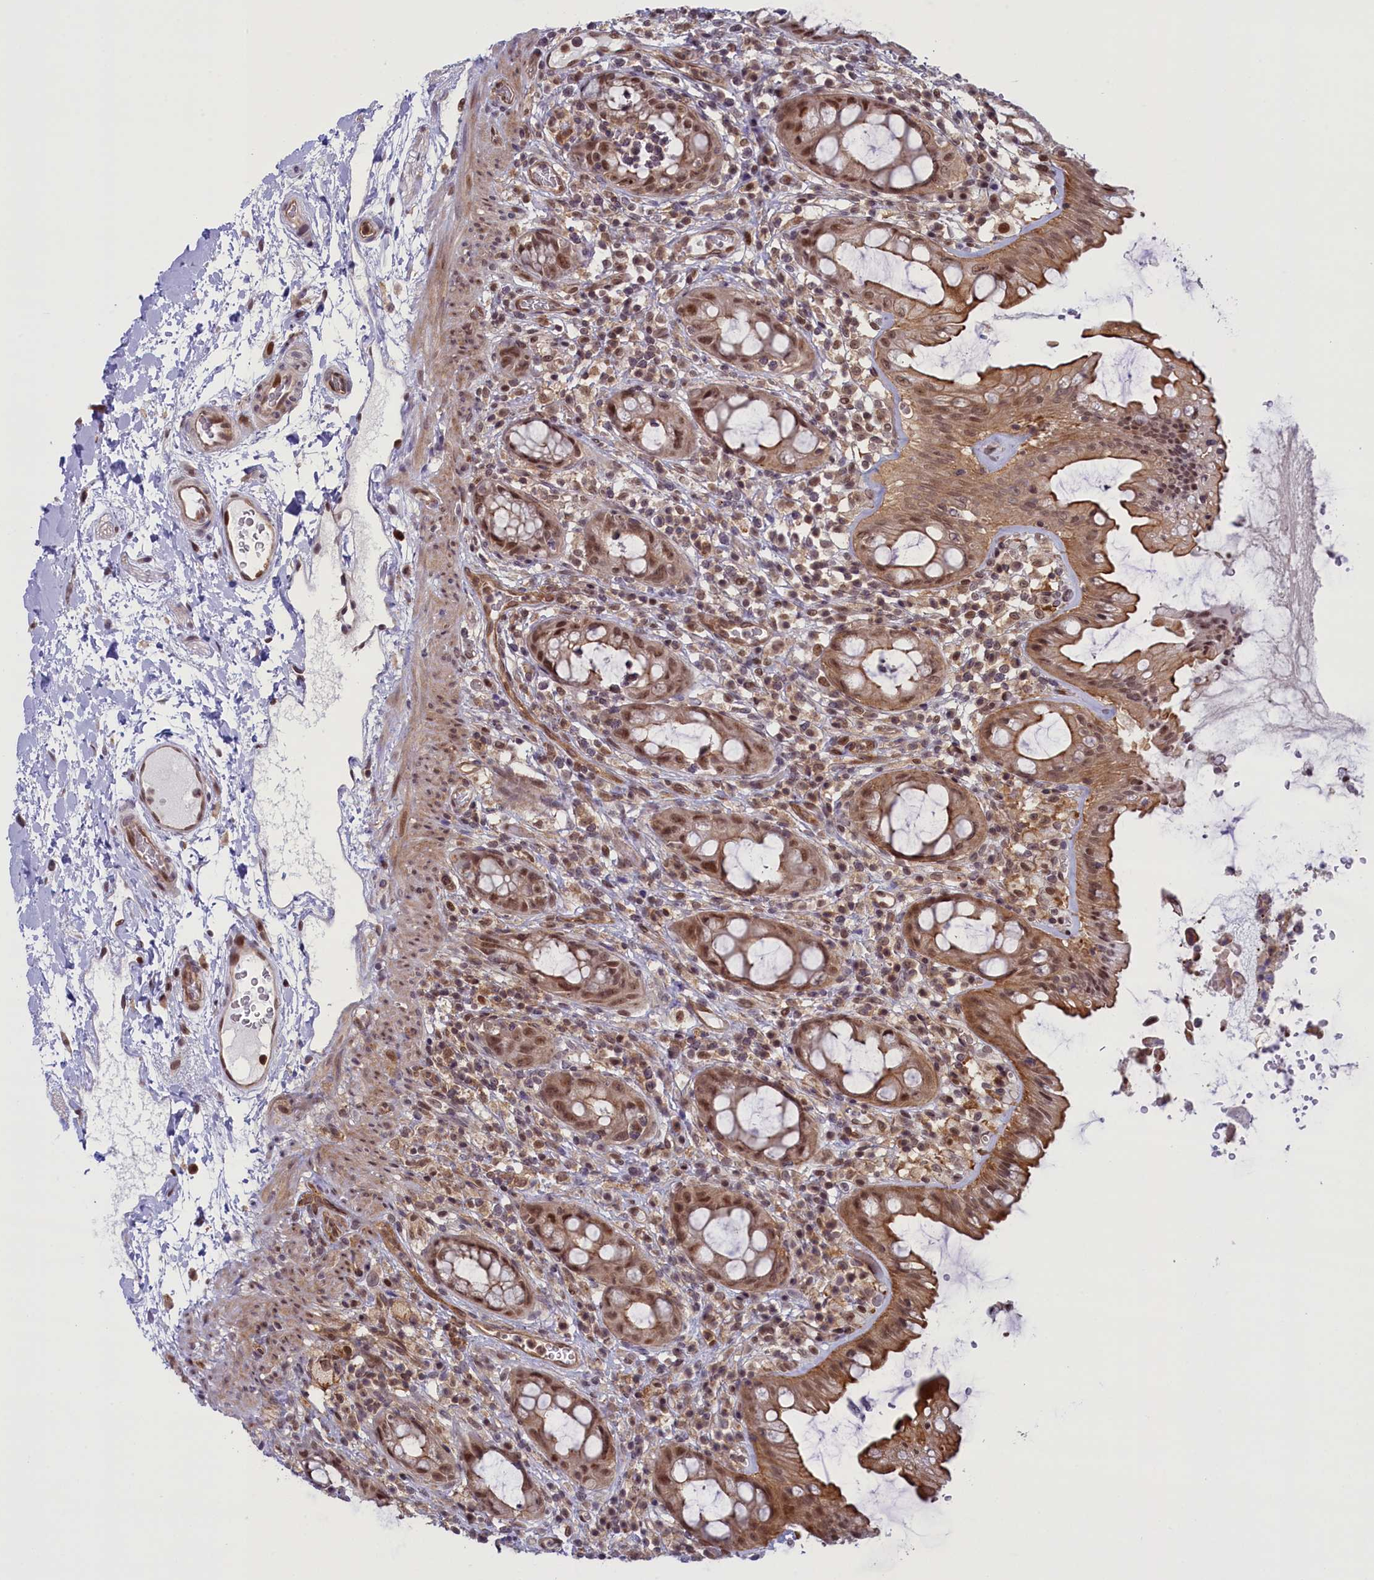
{"staining": {"intensity": "moderate", "quantity": ">75%", "location": "cytoplasmic/membranous,nuclear"}, "tissue": "rectum", "cell_type": "Glandular cells", "image_type": "normal", "snomed": [{"axis": "morphology", "description": "Normal tissue, NOS"}, {"axis": "topography", "description": "Rectum"}], "caption": "Immunohistochemical staining of unremarkable human rectum shows >75% levels of moderate cytoplasmic/membranous,nuclear protein expression in approximately >75% of glandular cells.", "gene": "FCHO1", "patient": {"sex": "female", "age": 57}}